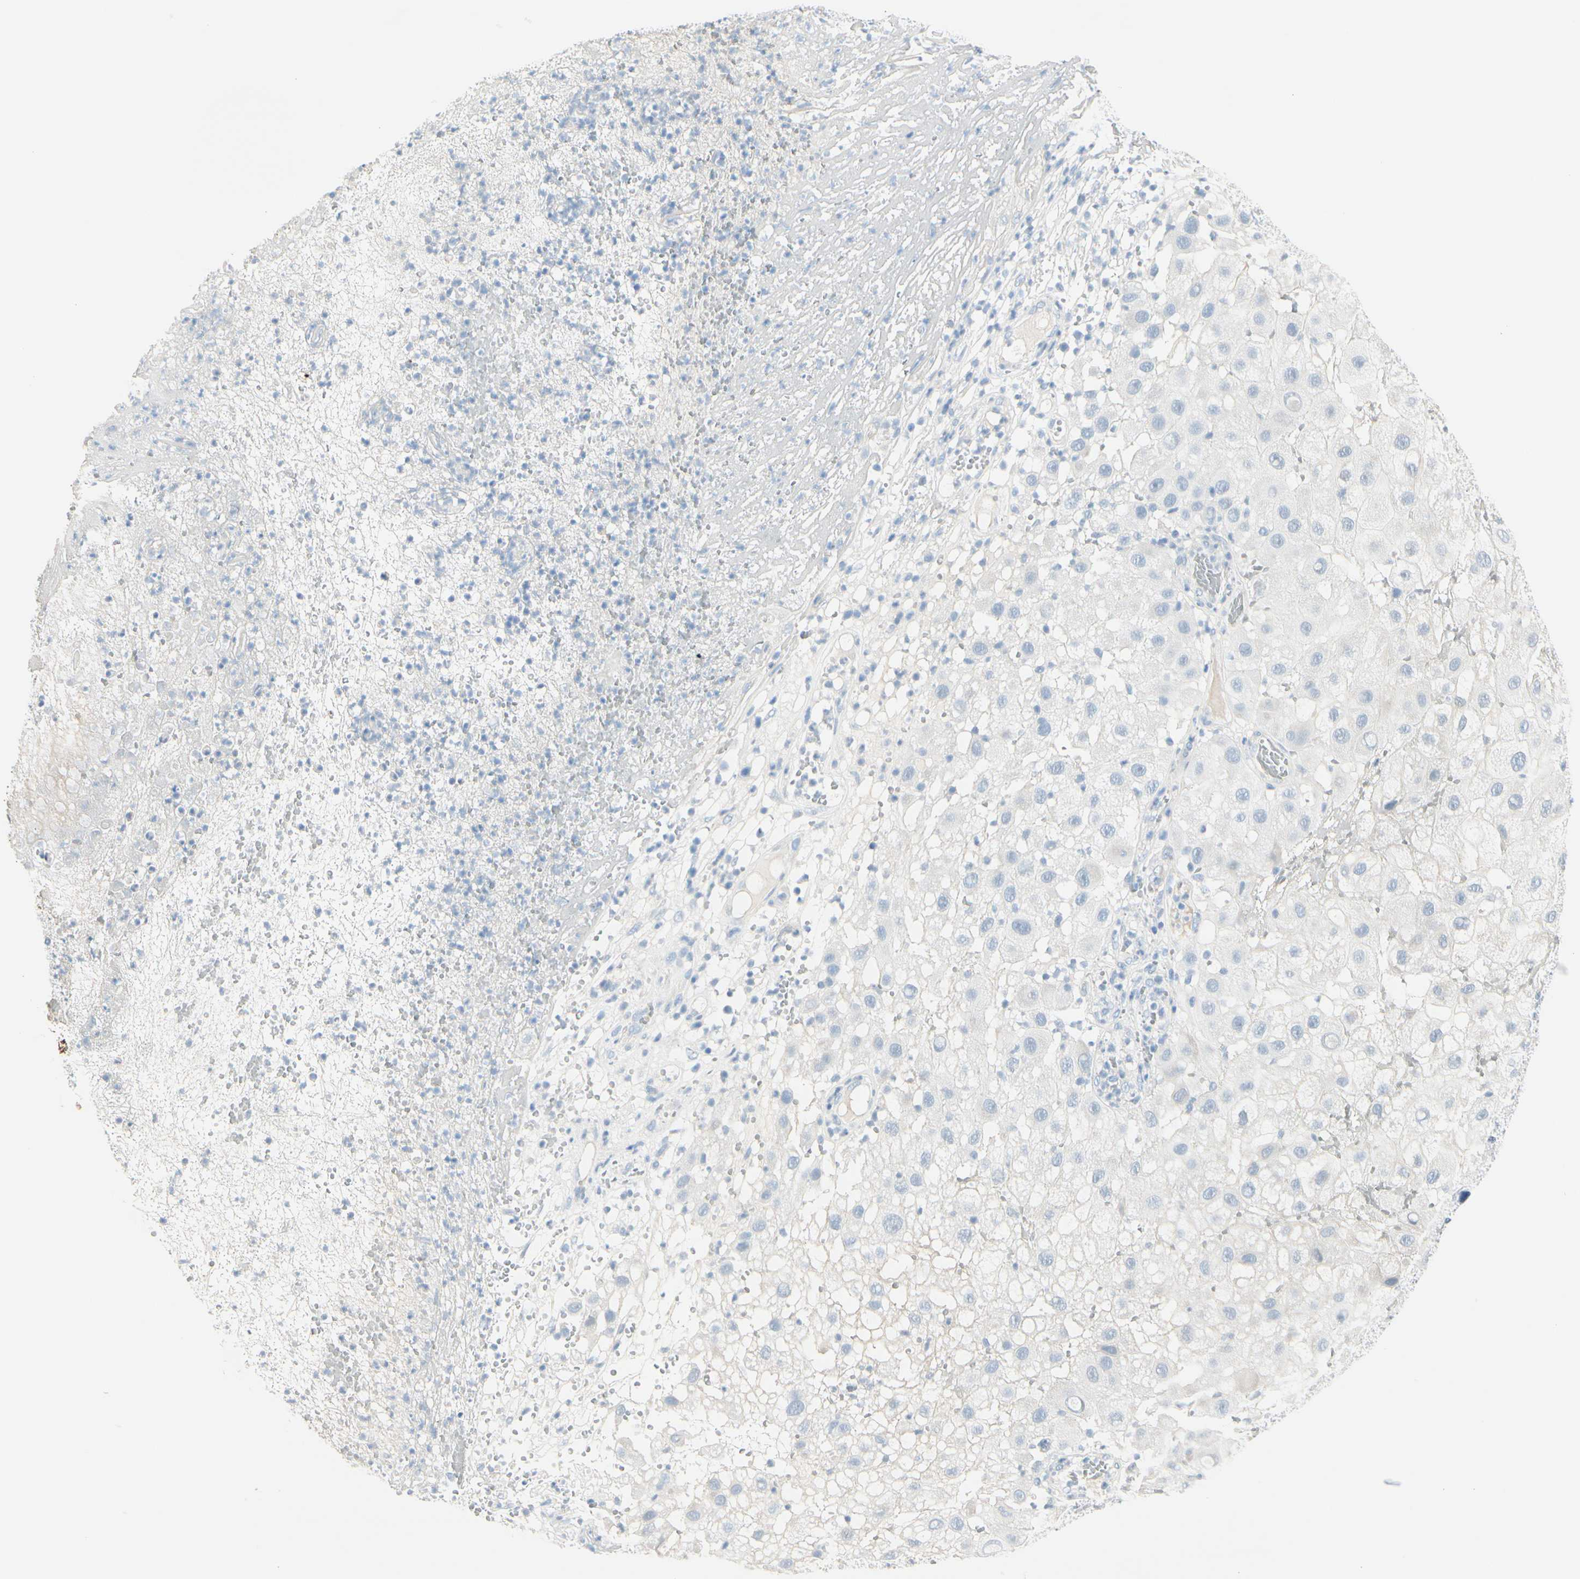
{"staining": {"intensity": "negative", "quantity": "none", "location": "none"}, "tissue": "melanoma", "cell_type": "Tumor cells", "image_type": "cancer", "snomed": [{"axis": "morphology", "description": "Malignant melanoma, NOS"}, {"axis": "topography", "description": "Skin"}], "caption": "IHC of melanoma displays no positivity in tumor cells.", "gene": "CDHR5", "patient": {"sex": "female", "age": 81}}